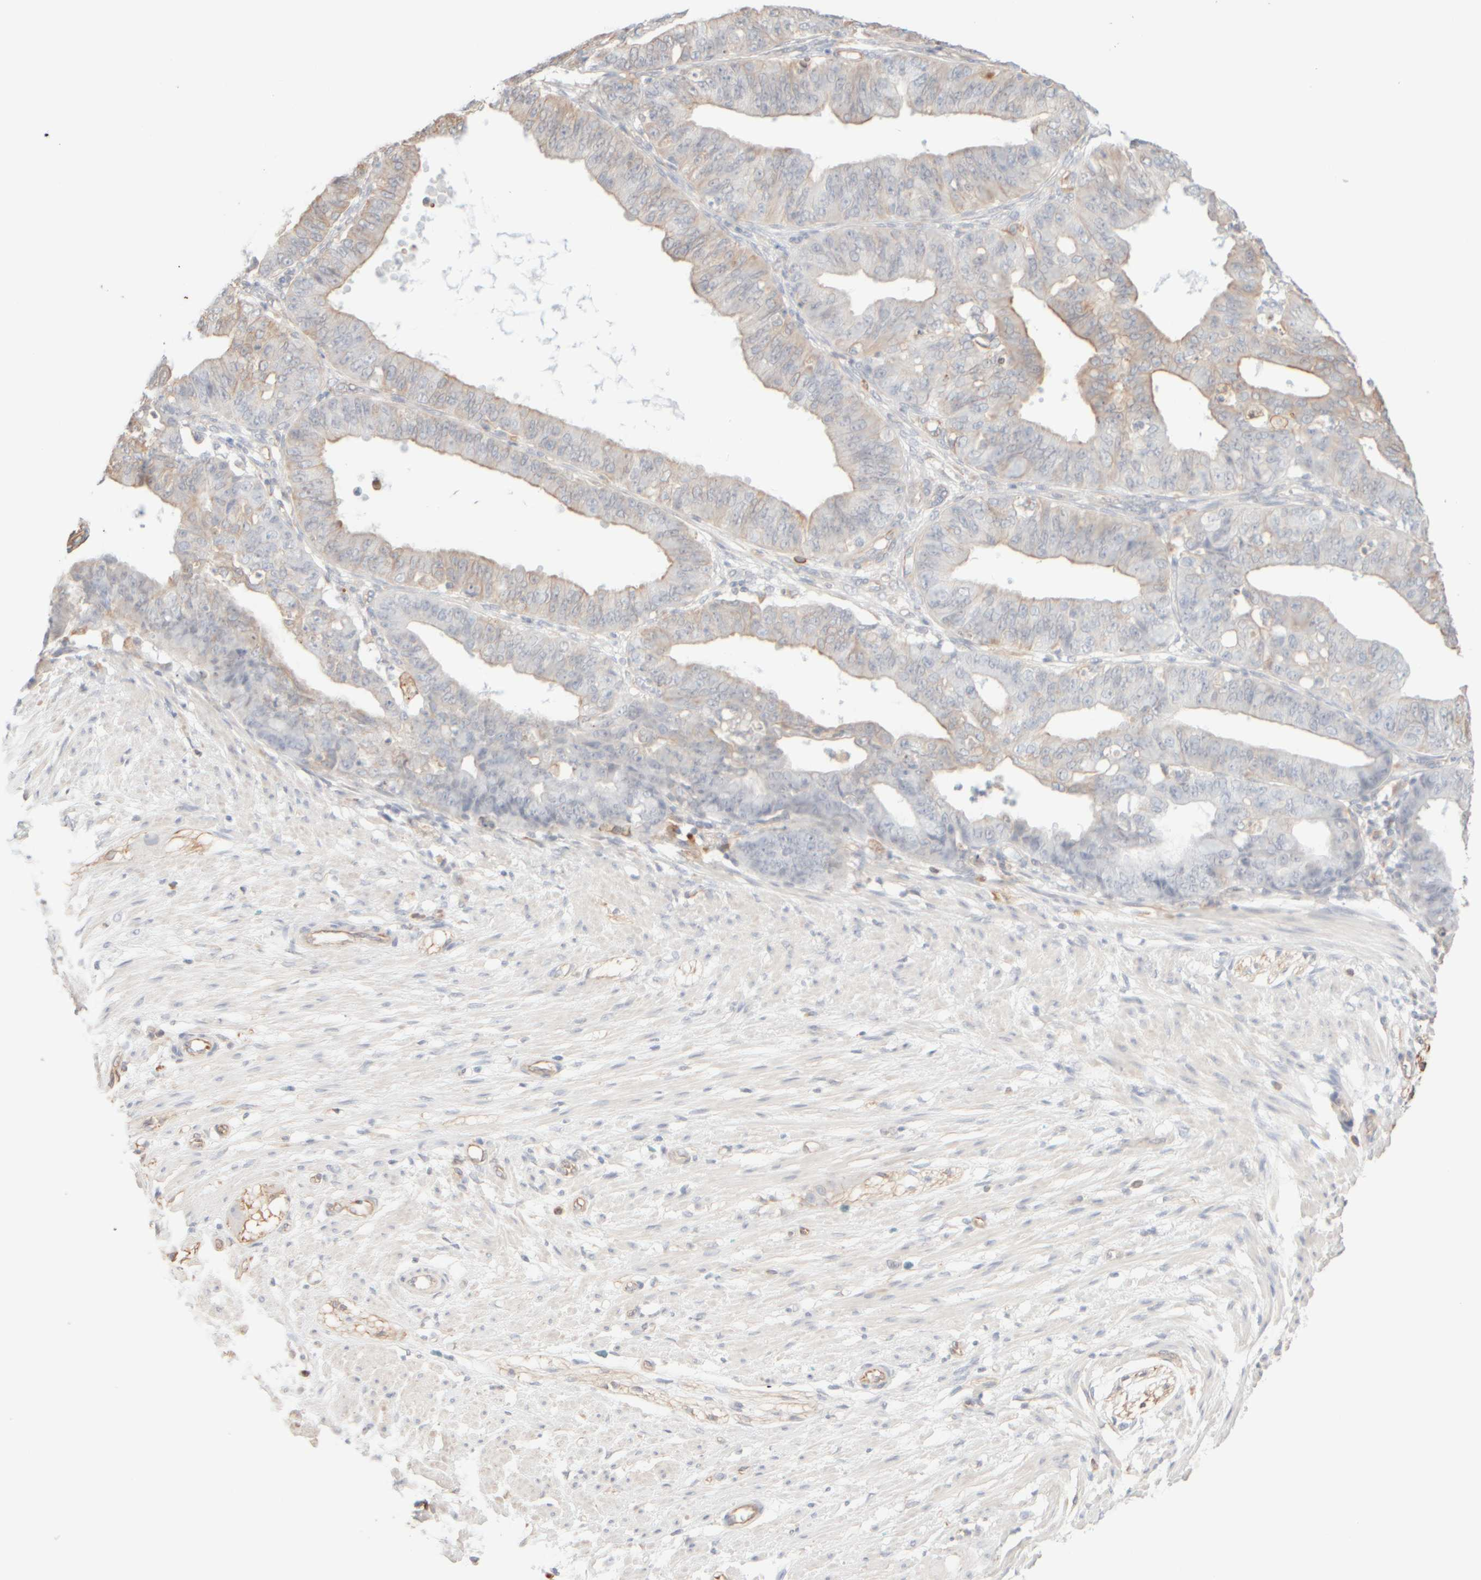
{"staining": {"intensity": "weak", "quantity": "<25%", "location": "cytoplasmic/membranous"}, "tissue": "ovarian cancer", "cell_type": "Tumor cells", "image_type": "cancer", "snomed": [{"axis": "morphology", "description": "Carcinoma, endometroid"}, {"axis": "topography", "description": "Ovary"}], "caption": "Ovarian cancer (endometroid carcinoma) was stained to show a protein in brown. There is no significant expression in tumor cells.", "gene": "KRT15", "patient": {"sex": "female", "age": 42}}